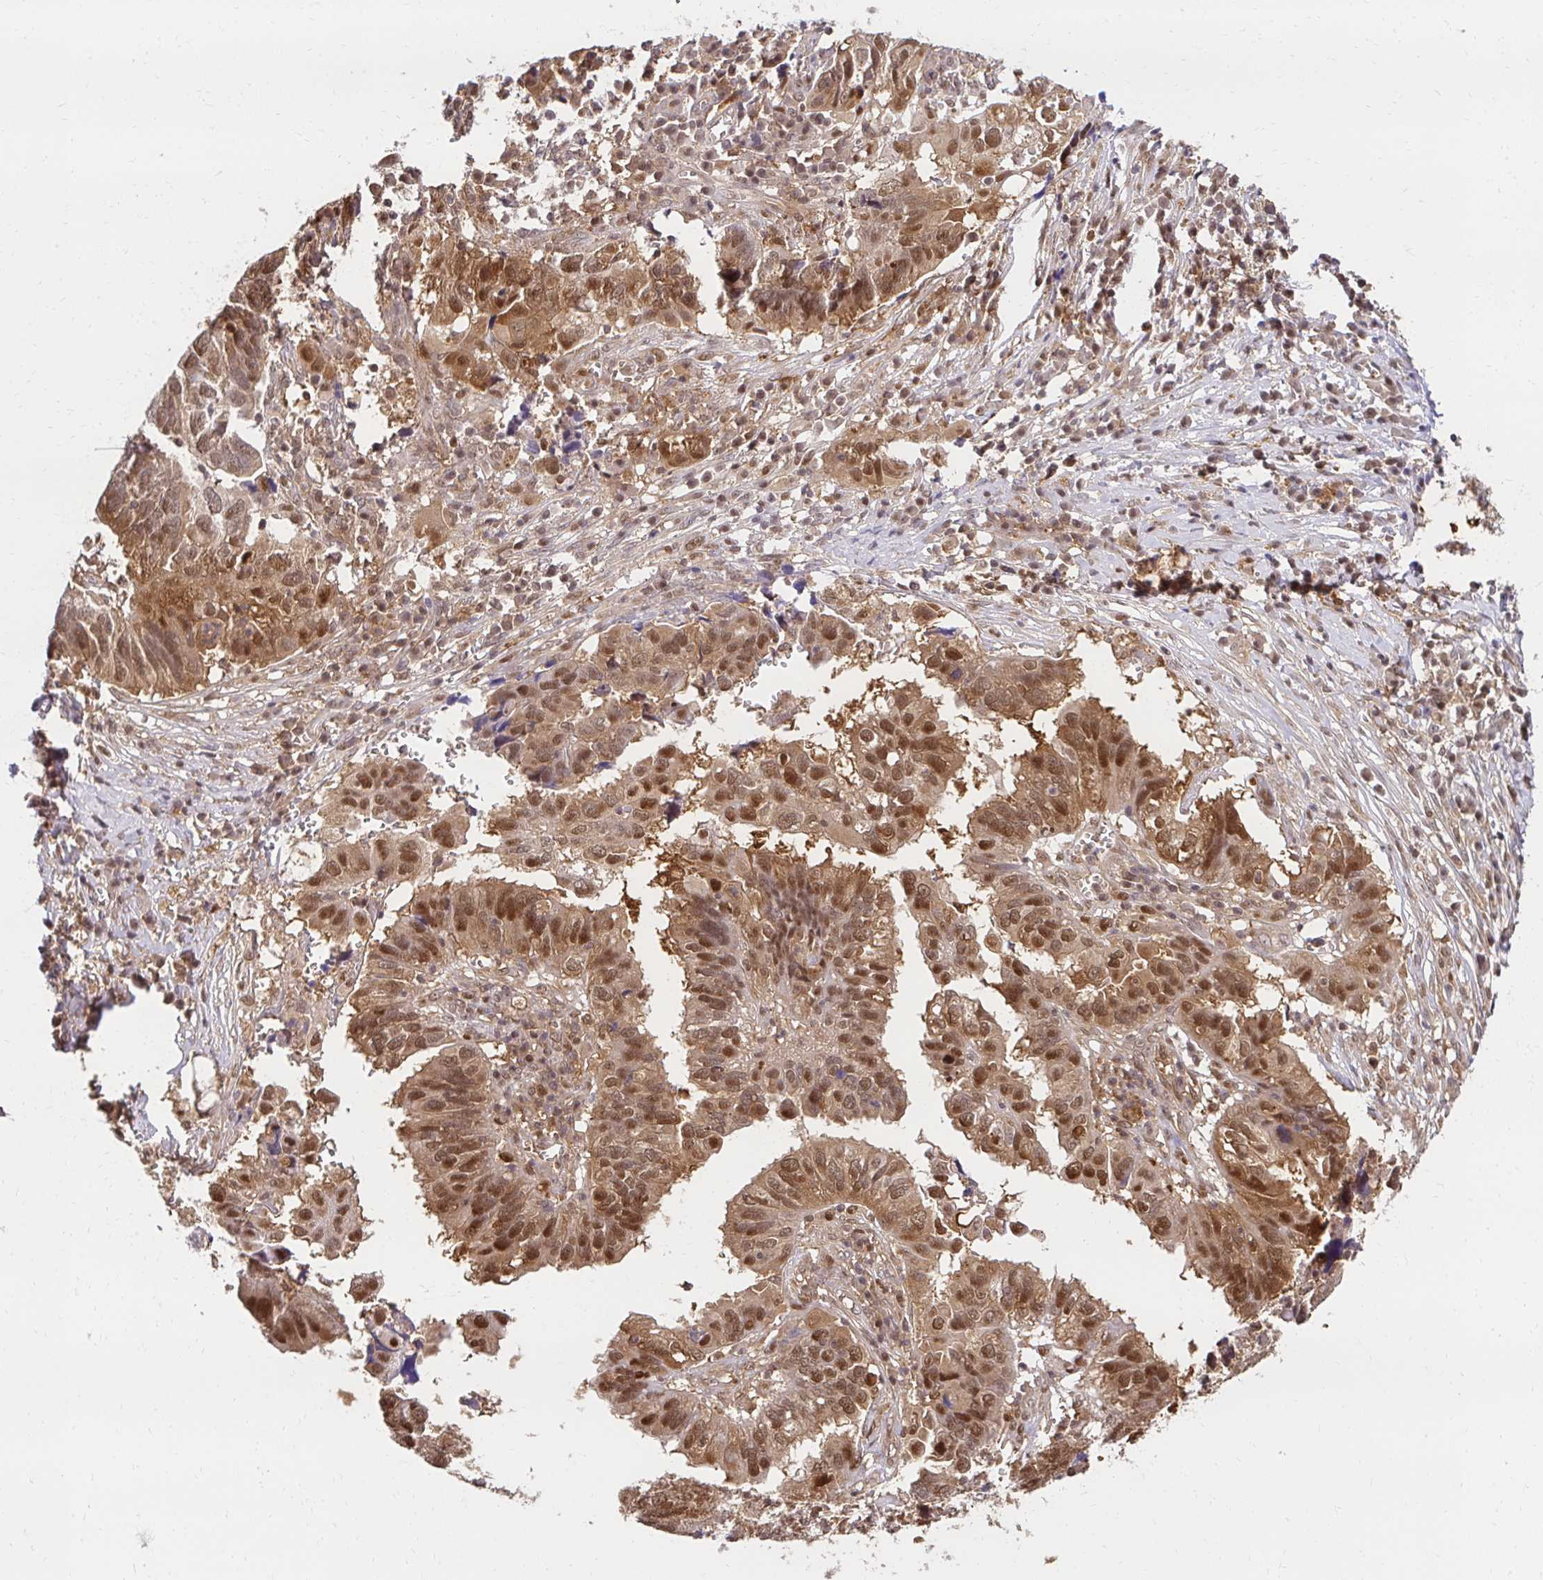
{"staining": {"intensity": "moderate", "quantity": ">75%", "location": "cytoplasmic/membranous,nuclear"}, "tissue": "ovarian cancer", "cell_type": "Tumor cells", "image_type": "cancer", "snomed": [{"axis": "morphology", "description": "Cystadenocarcinoma, serous, NOS"}, {"axis": "topography", "description": "Ovary"}], "caption": "A brown stain highlights moderate cytoplasmic/membranous and nuclear expression of a protein in ovarian cancer tumor cells.", "gene": "PSMA4", "patient": {"sex": "female", "age": 79}}